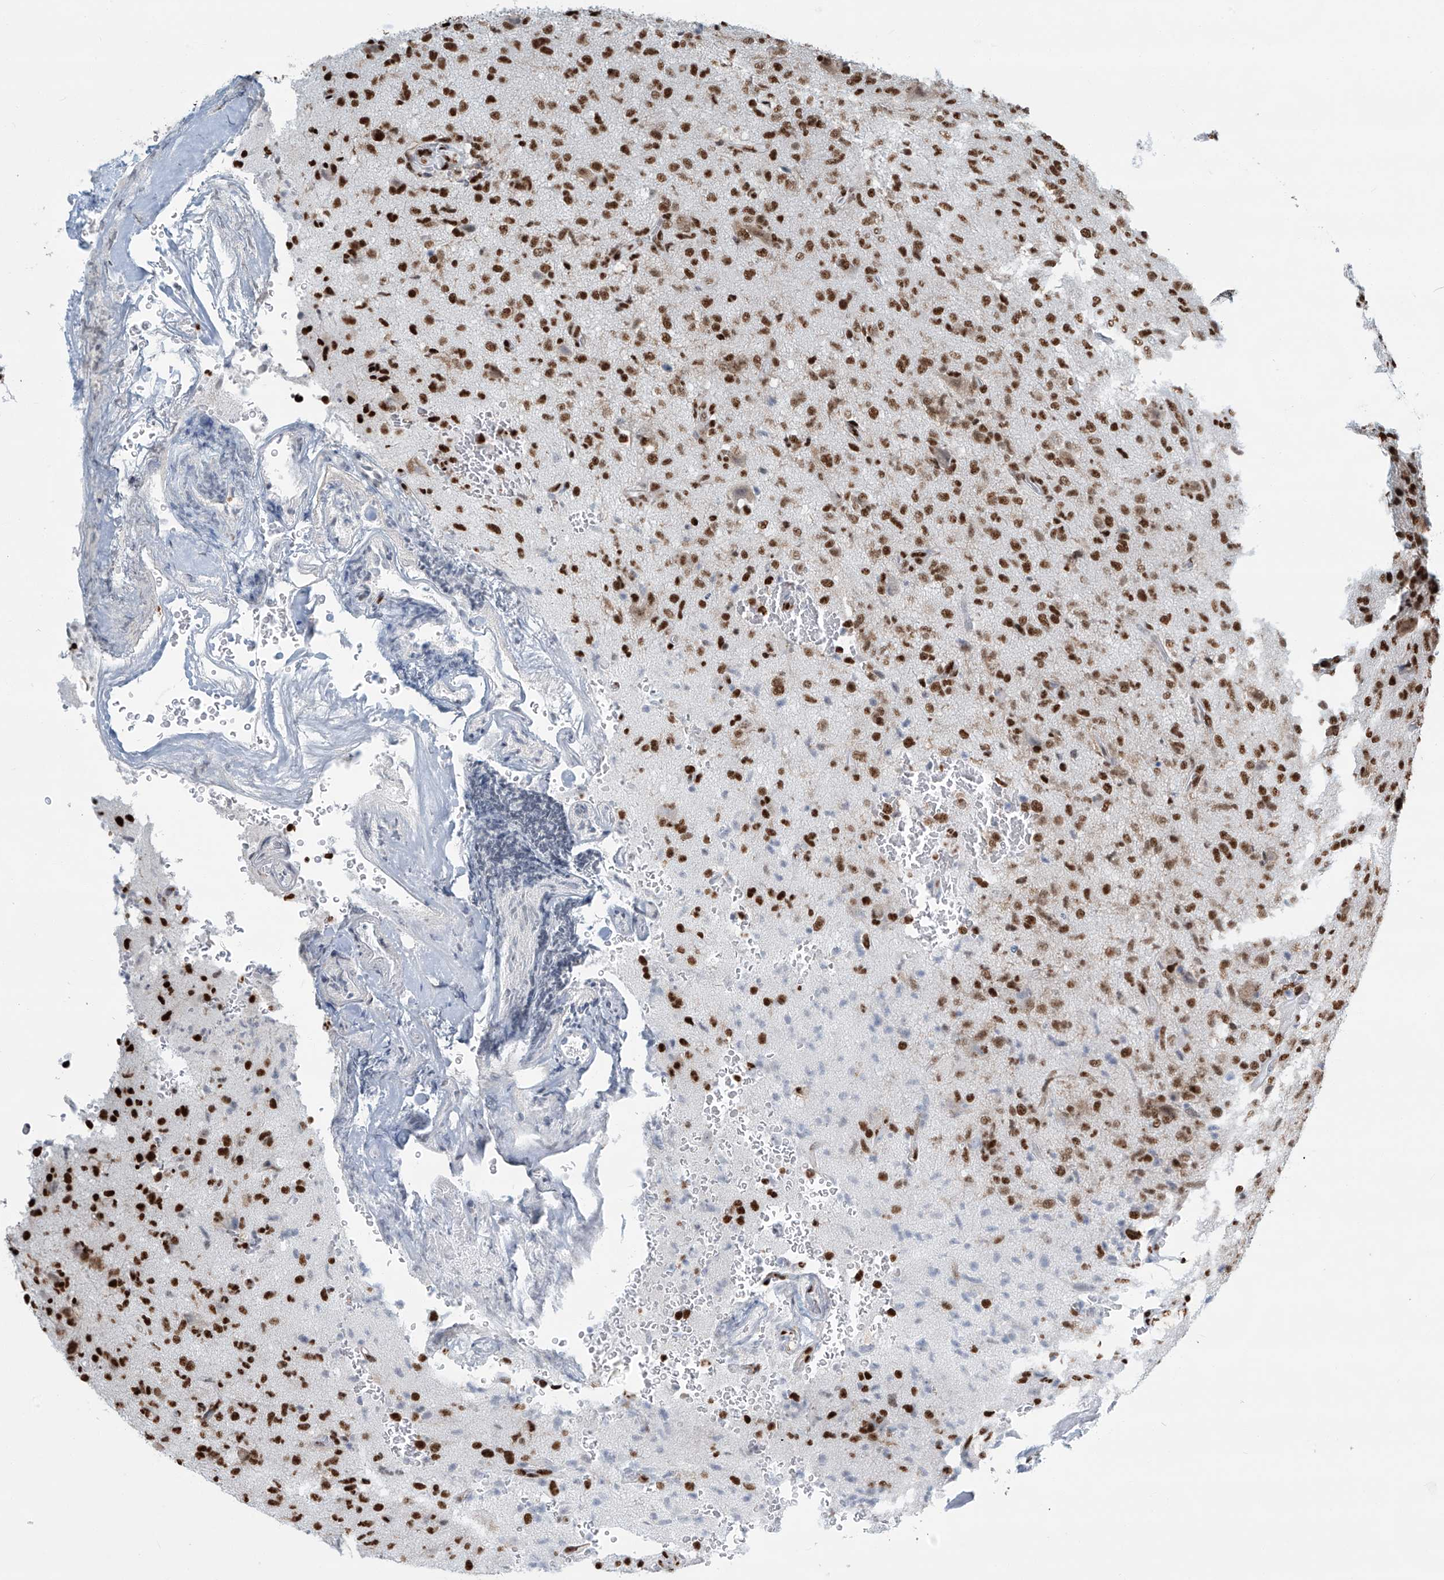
{"staining": {"intensity": "strong", "quantity": ">75%", "location": "nuclear"}, "tissue": "glioma", "cell_type": "Tumor cells", "image_type": "cancer", "snomed": [{"axis": "morphology", "description": "Glioma, malignant, High grade"}, {"axis": "topography", "description": "Brain"}], "caption": "This is a histology image of immunohistochemistry (IHC) staining of malignant glioma (high-grade), which shows strong positivity in the nuclear of tumor cells.", "gene": "SARNP", "patient": {"sex": "female", "age": 57}}